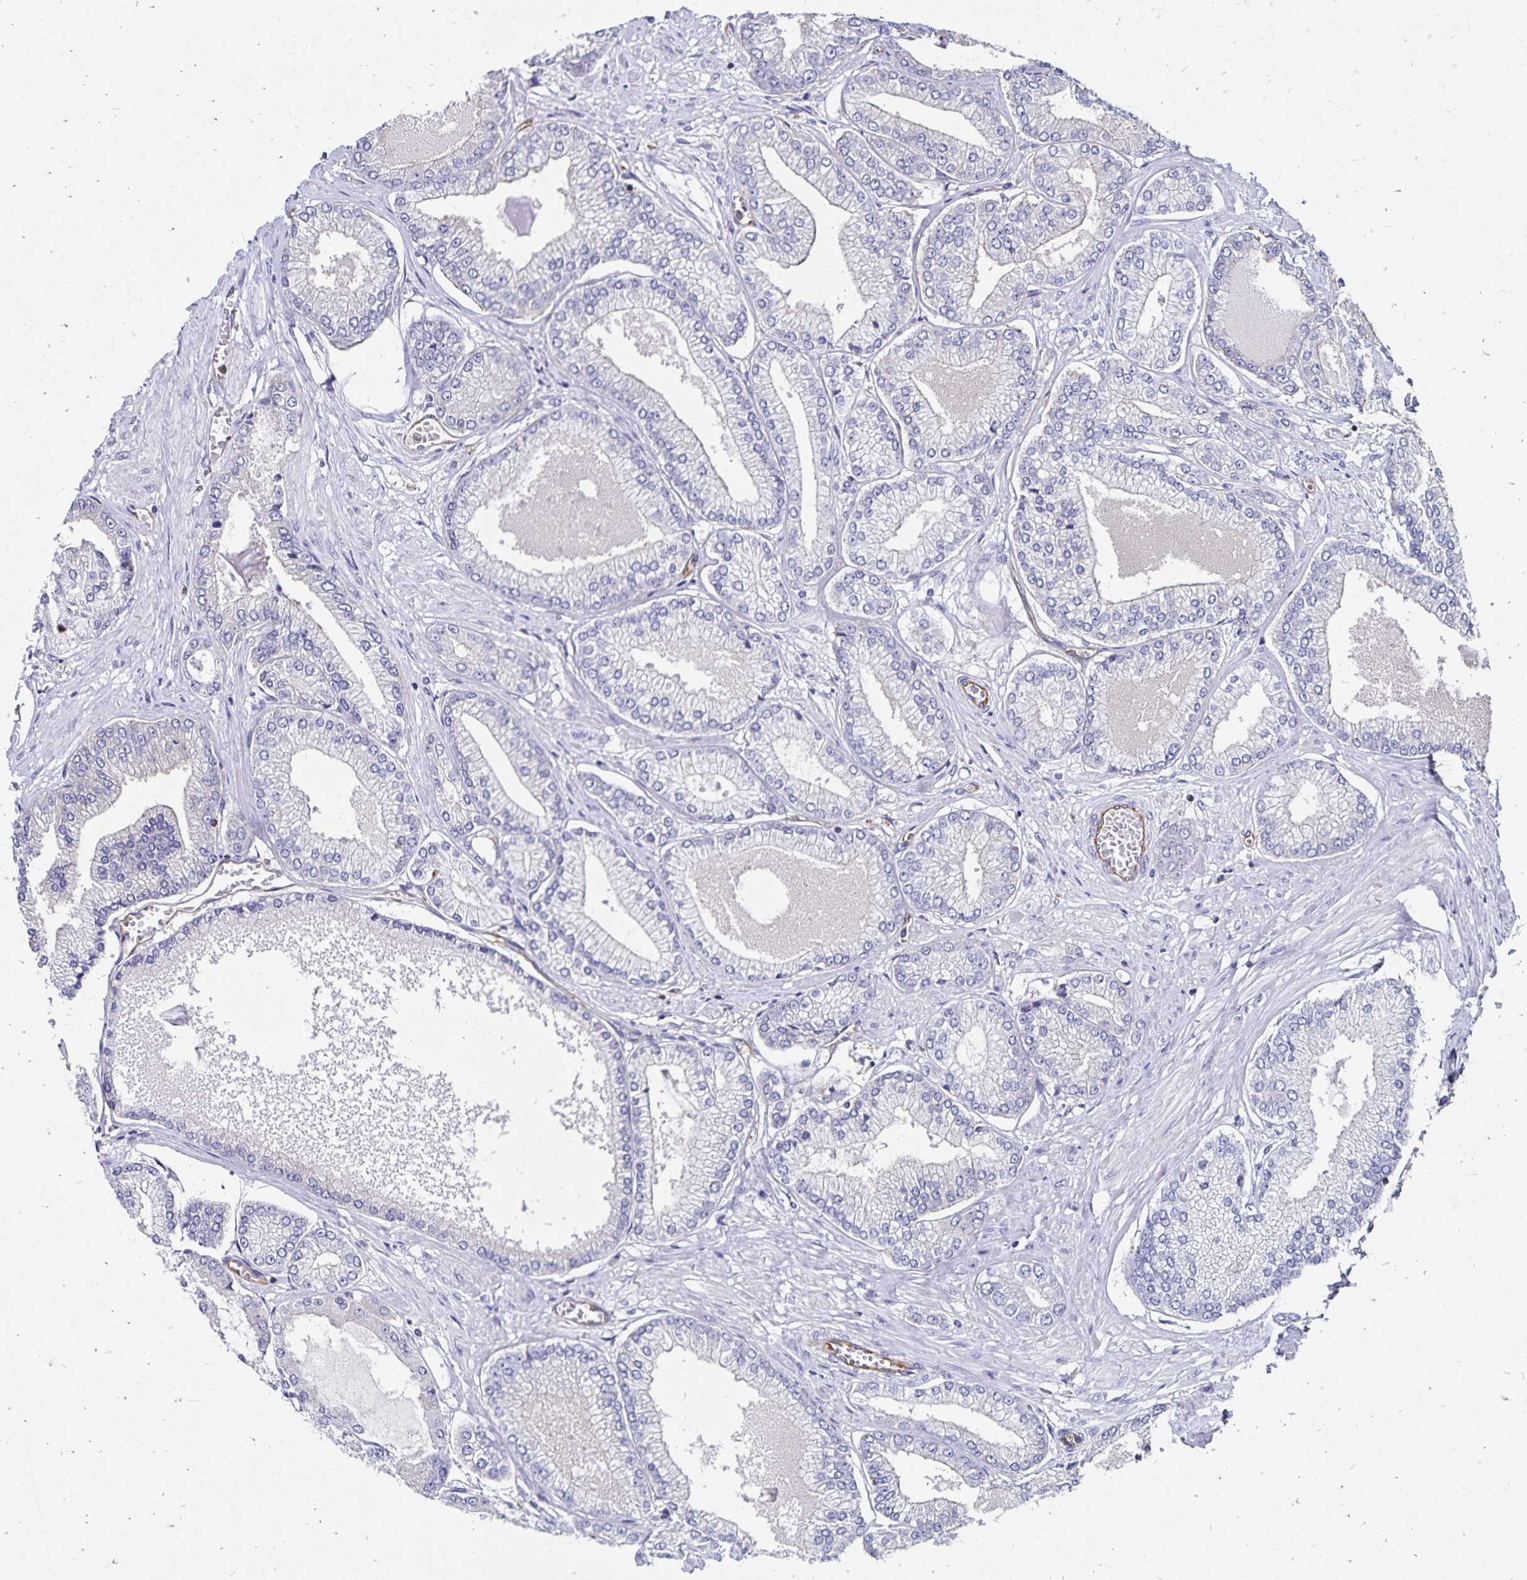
{"staining": {"intensity": "negative", "quantity": "none", "location": "none"}, "tissue": "prostate cancer", "cell_type": "Tumor cells", "image_type": "cancer", "snomed": [{"axis": "morphology", "description": "Adenocarcinoma, Low grade"}, {"axis": "topography", "description": "Prostate"}], "caption": "Tumor cells are negative for brown protein staining in prostate cancer.", "gene": "RPRML", "patient": {"sex": "male", "age": 55}}